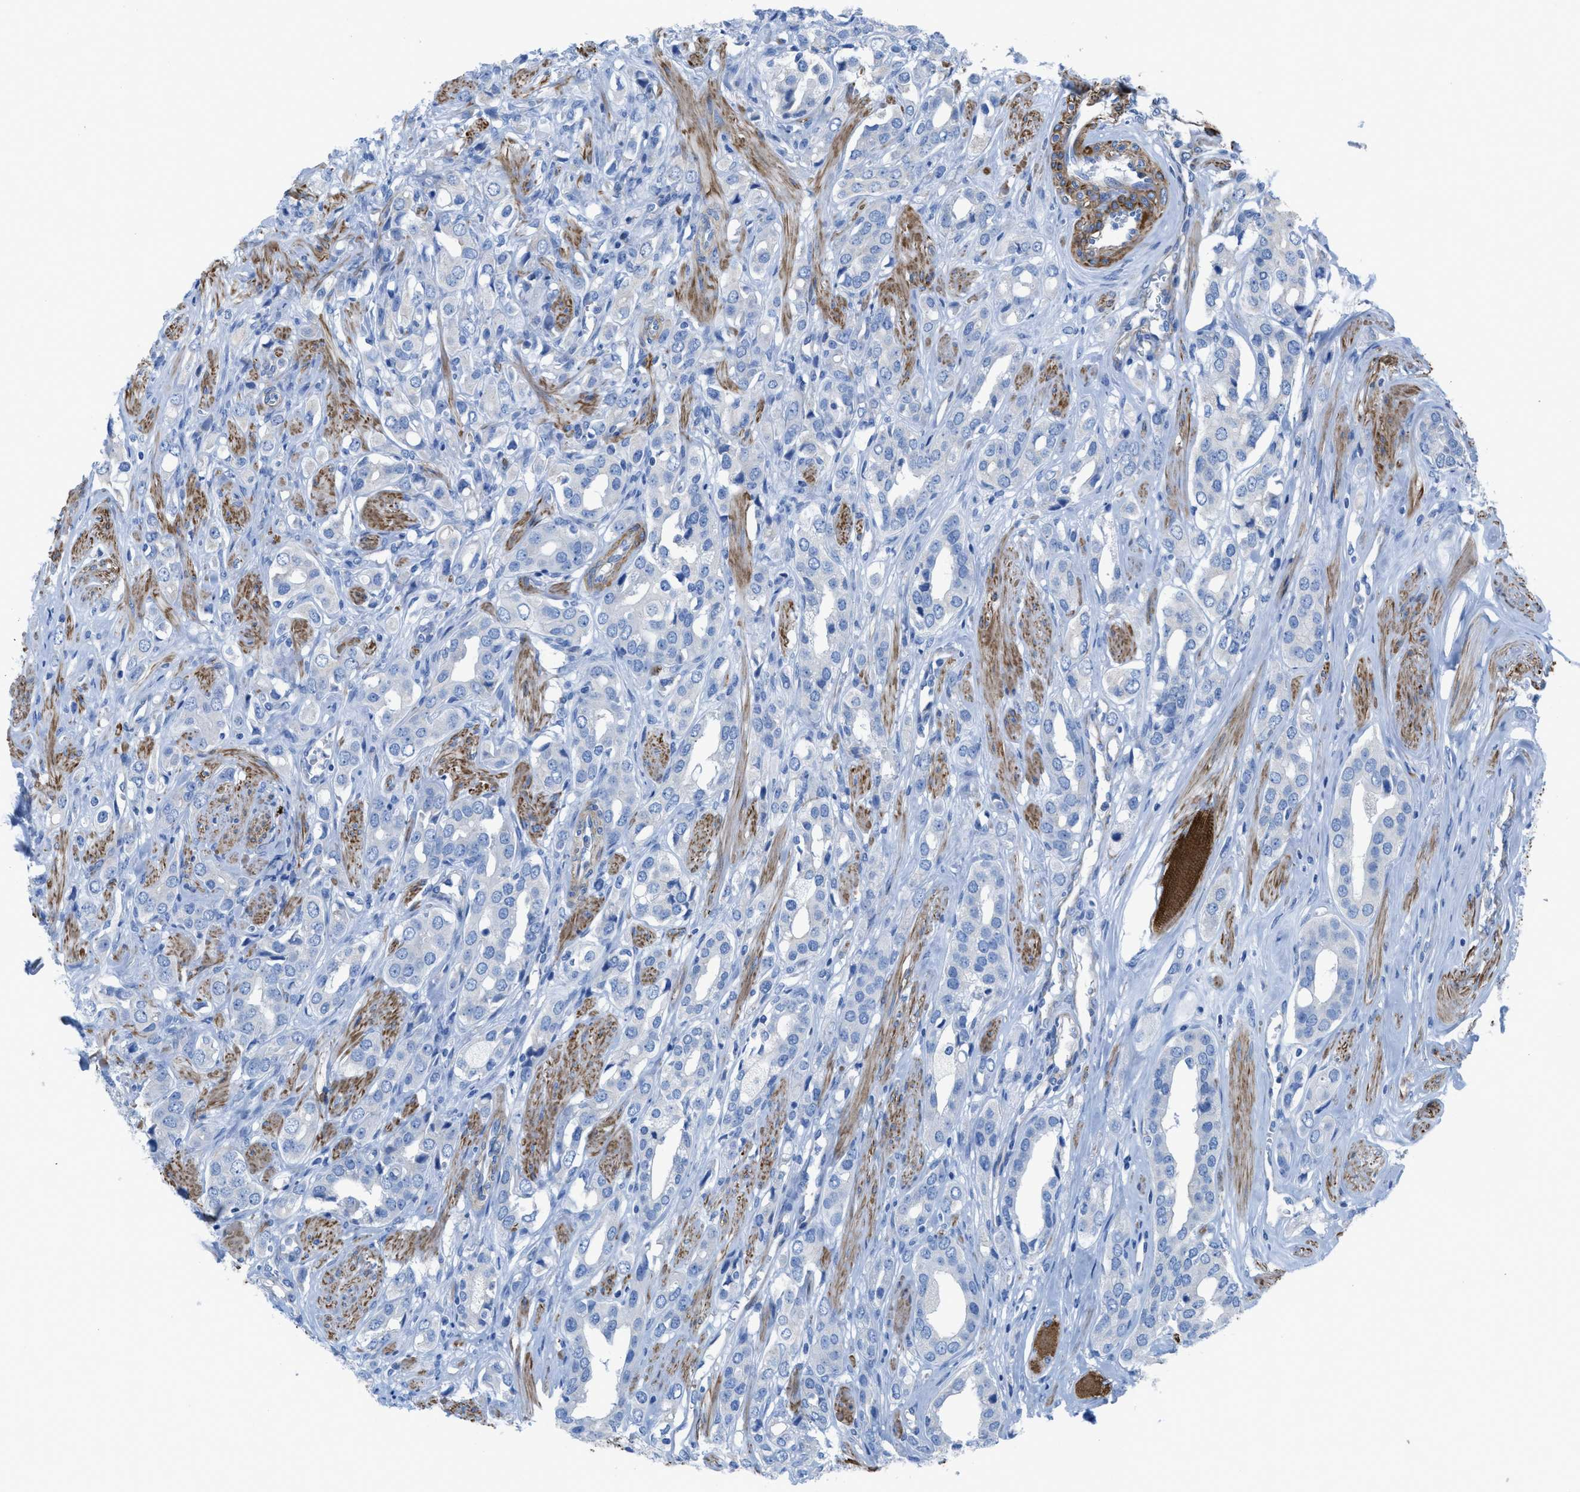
{"staining": {"intensity": "negative", "quantity": "none", "location": "none"}, "tissue": "prostate cancer", "cell_type": "Tumor cells", "image_type": "cancer", "snomed": [{"axis": "morphology", "description": "Adenocarcinoma, High grade"}, {"axis": "topography", "description": "Prostate"}], "caption": "High magnification brightfield microscopy of adenocarcinoma (high-grade) (prostate) stained with DAB (3,3'-diaminobenzidine) (brown) and counterstained with hematoxylin (blue): tumor cells show no significant positivity. (IHC, brightfield microscopy, high magnification).", "gene": "KCNH7", "patient": {"sex": "male", "age": 52}}